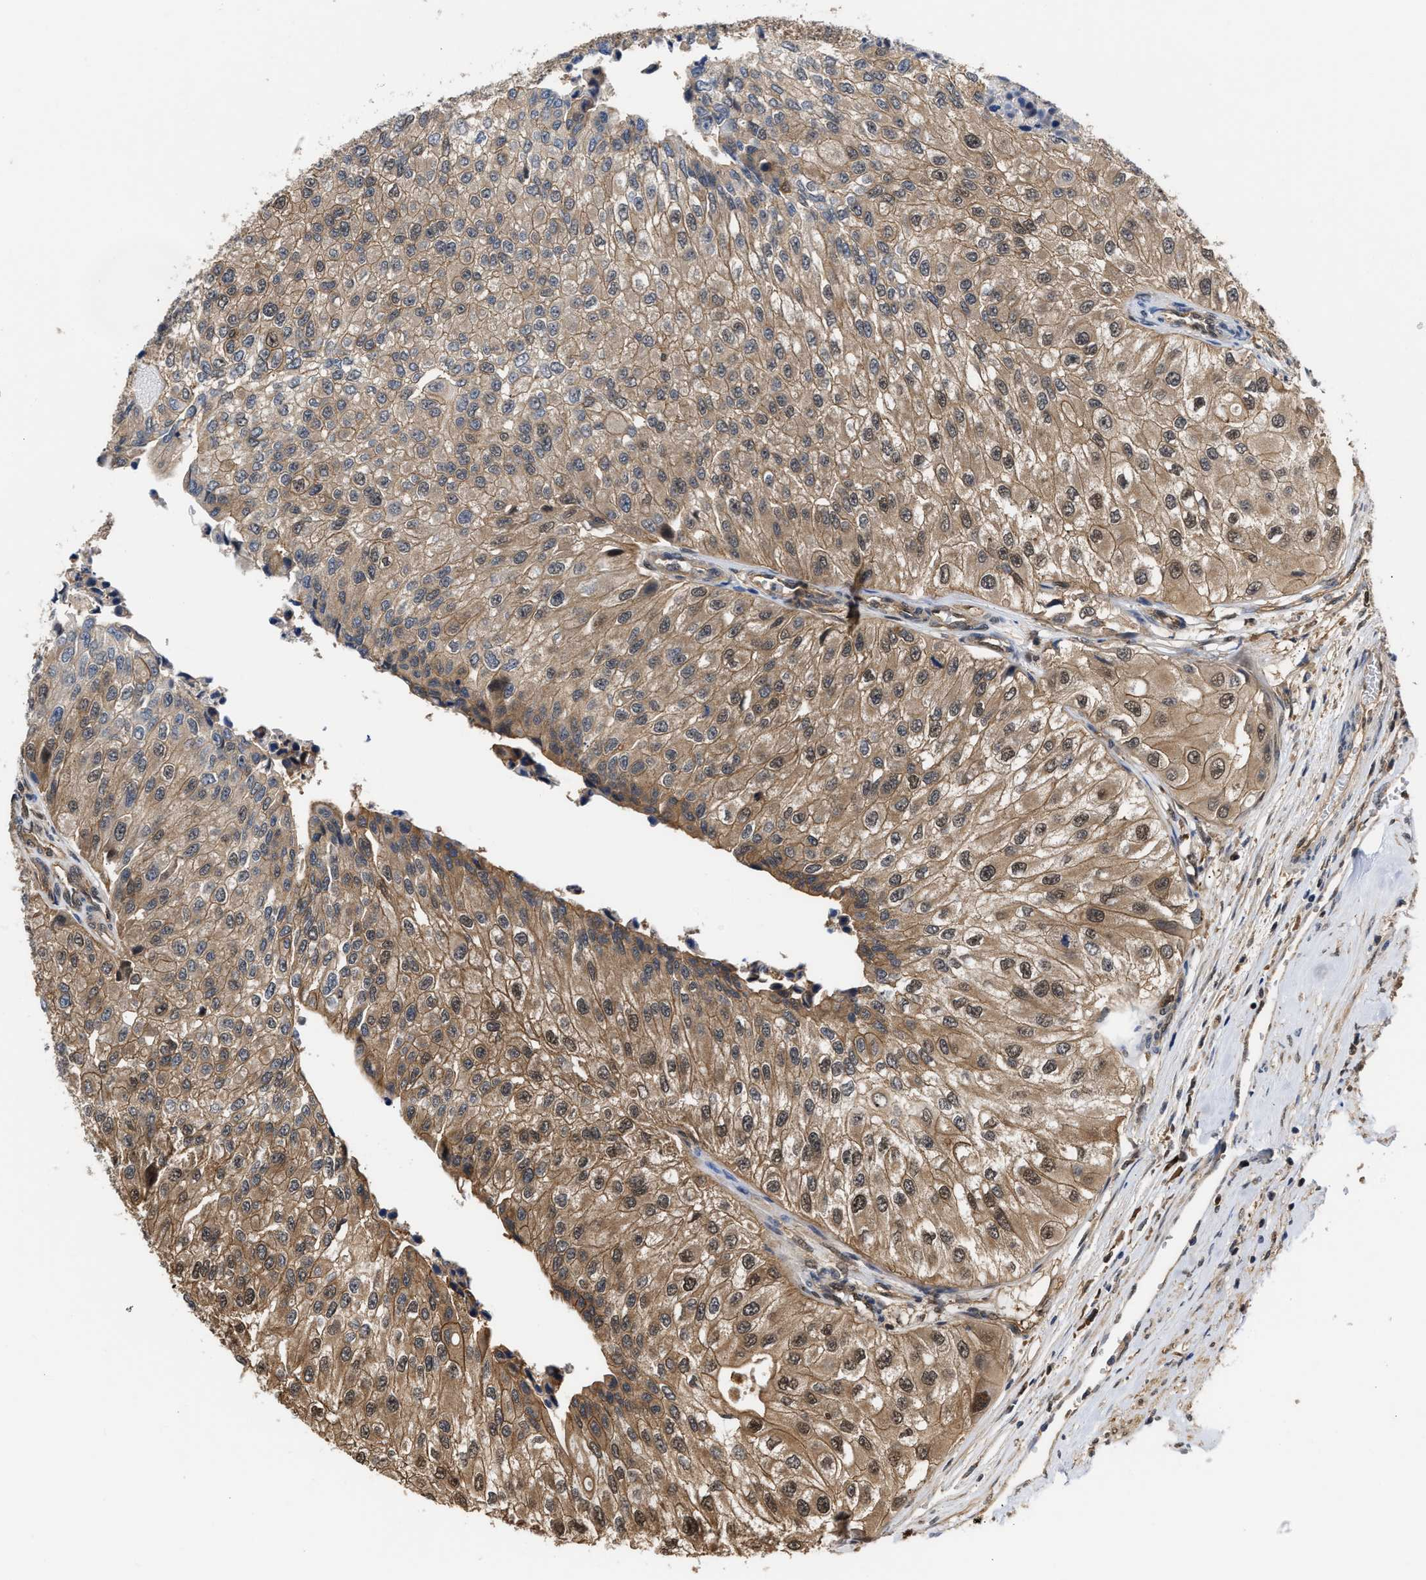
{"staining": {"intensity": "weak", "quantity": ">75%", "location": "cytoplasmic/membranous,nuclear"}, "tissue": "urothelial cancer", "cell_type": "Tumor cells", "image_type": "cancer", "snomed": [{"axis": "morphology", "description": "Urothelial carcinoma, High grade"}, {"axis": "topography", "description": "Kidney"}, {"axis": "topography", "description": "Urinary bladder"}], "caption": "Protein expression analysis of urothelial cancer displays weak cytoplasmic/membranous and nuclear expression in approximately >75% of tumor cells.", "gene": "SCAI", "patient": {"sex": "male", "age": 77}}